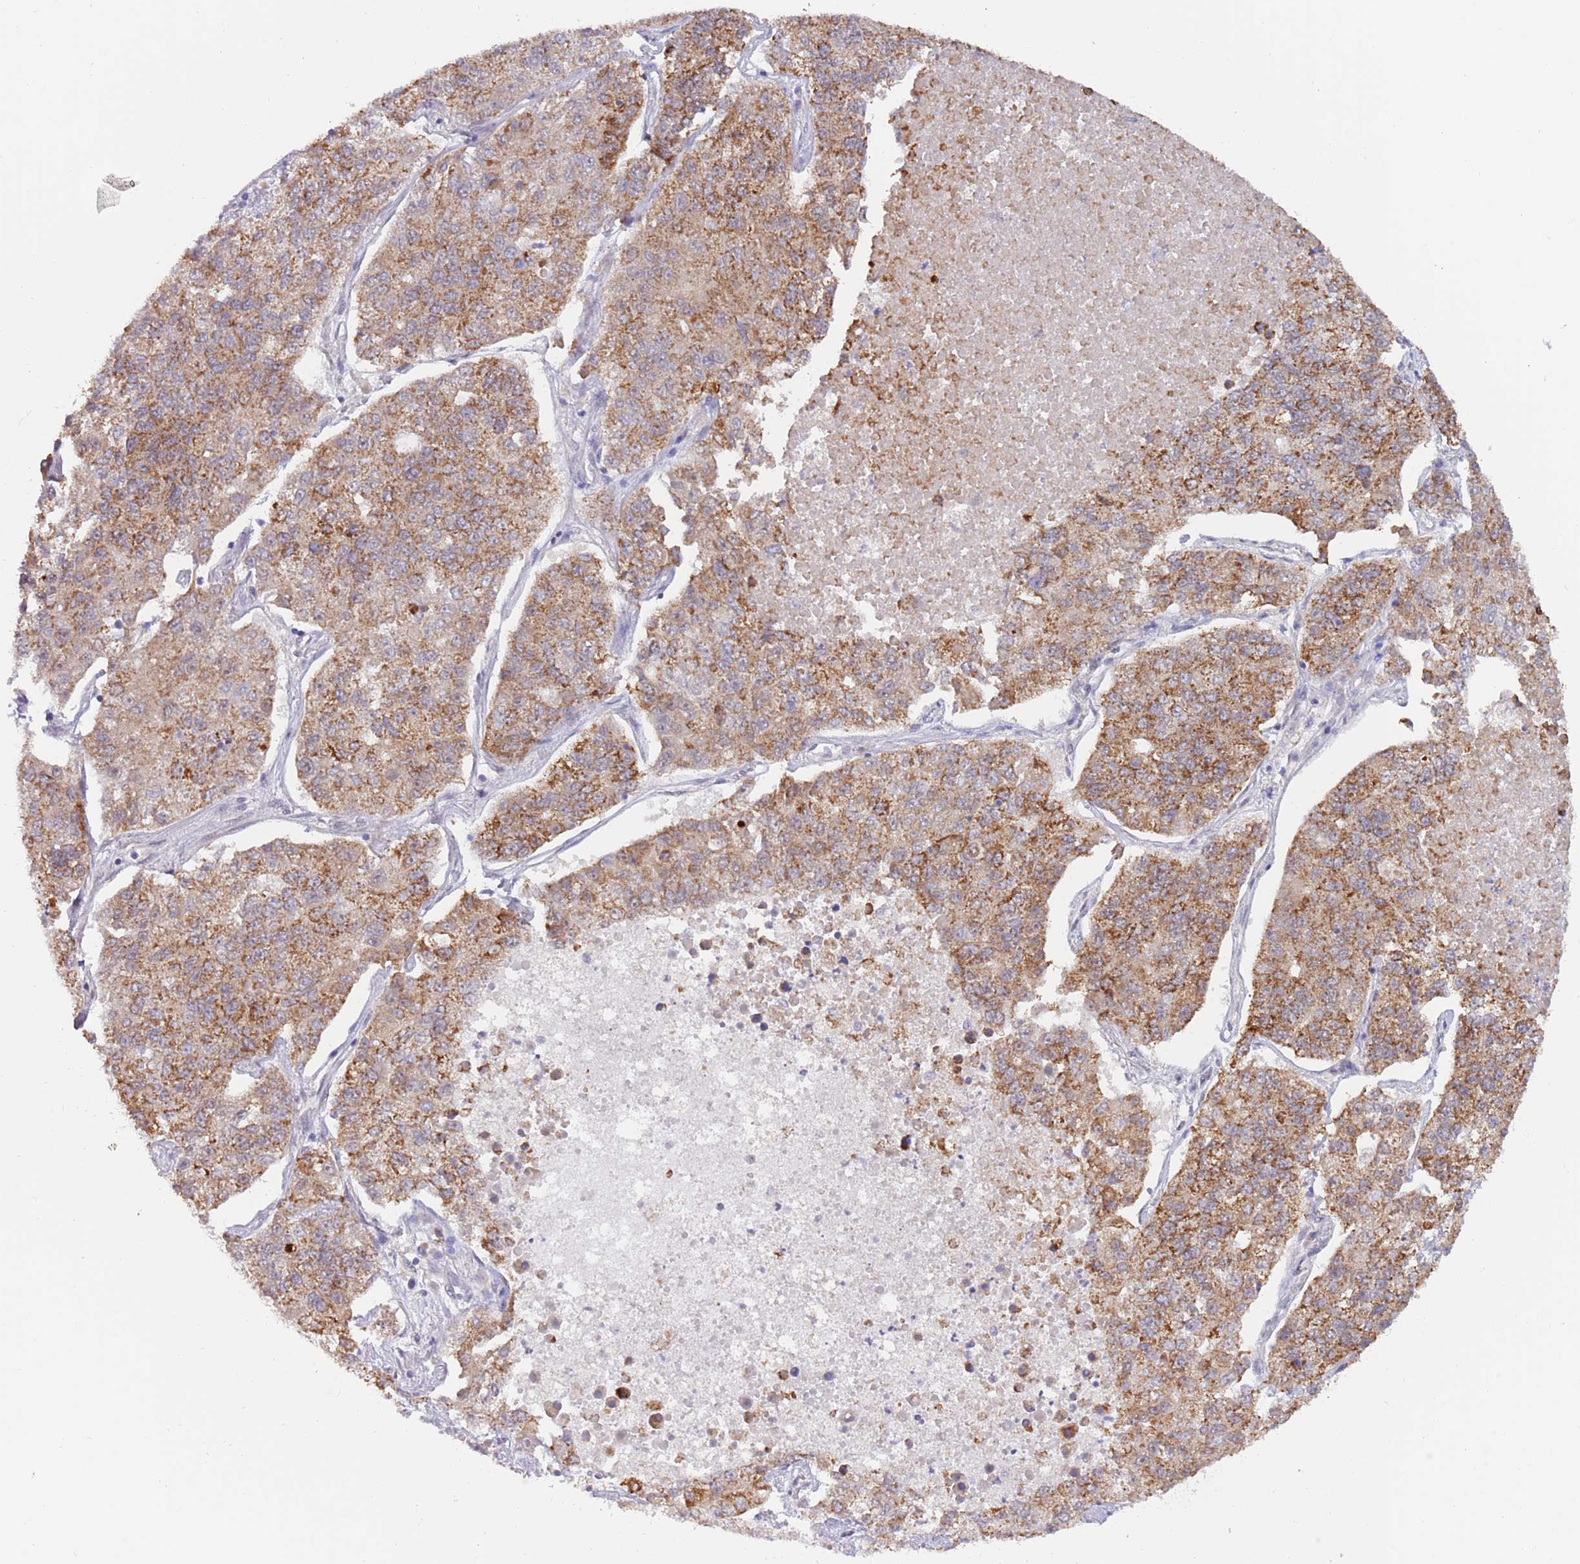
{"staining": {"intensity": "strong", "quantity": ">75%", "location": "cytoplasmic/membranous"}, "tissue": "lung cancer", "cell_type": "Tumor cells", "image_type": "cancer", "snomed": [{"axis": "morphology", "description": "Adenocarcinoma, NOS"}, {"axis": "topography", "description": "Lung"}], "caption": "Immunohistochemical staining of adenocarcinoma (lung) reveals high levels of strong cytoplasmic/membranous protein positivity in approximately >75% of tumor cells.", "gene": "UQCC3", "patient": {"sex": "male", "age": 49}}